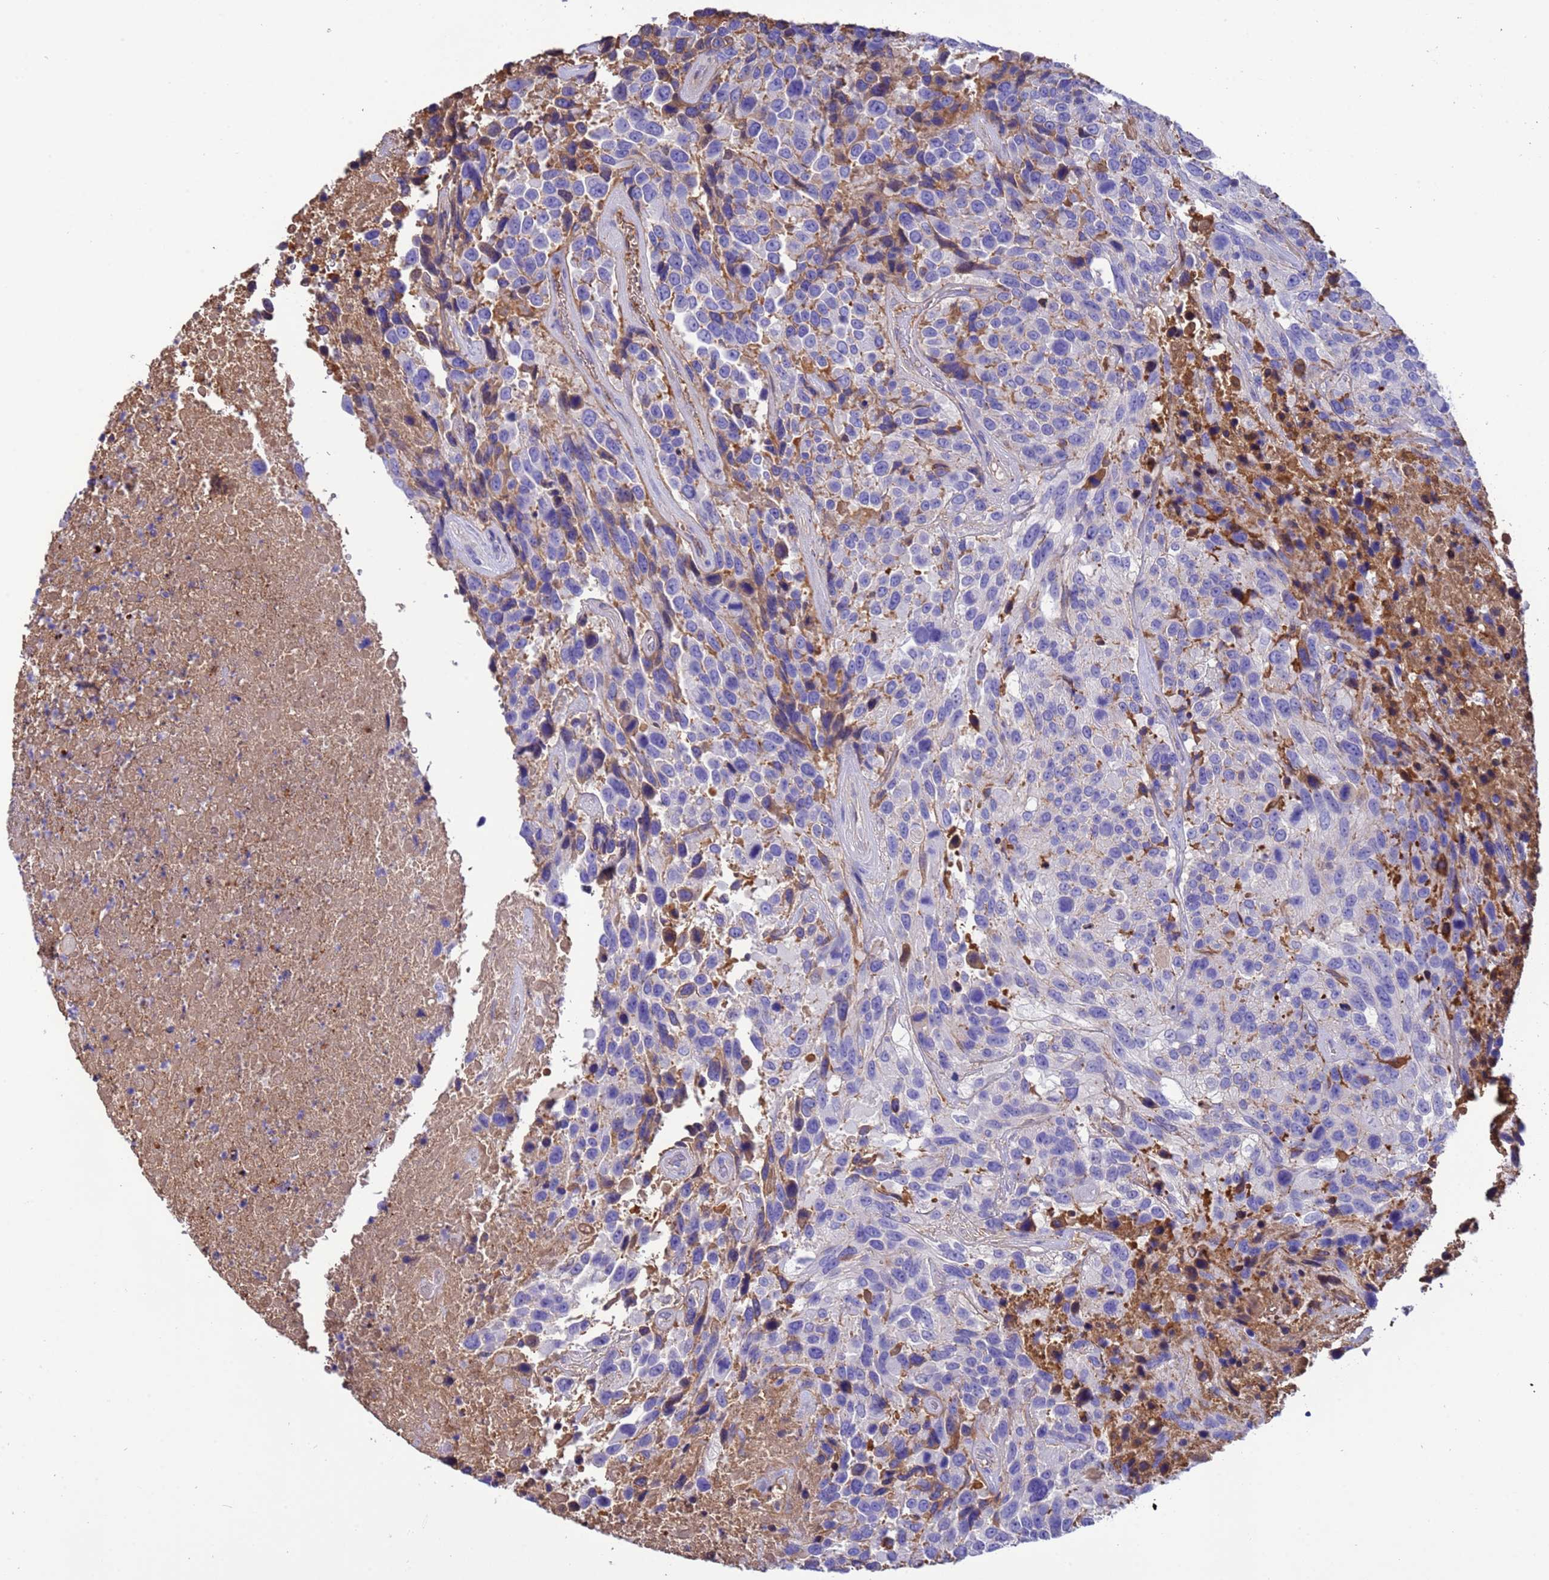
{"staining": {"intensity": "moderate", "quantity": "<25%", "location": "cytoplasmic/membranous"}, "tissue": "urothelial cancer", "cell_type": "Tumor cells", "image_type": "cancer", "snomed": [{"axis": "morphology", "description": "Urothelial carcinoma, High grade"}, {"axis": "topography", "description": "Urinary bladder"}], "caption": "Tumor cells demonstrate moderate cytoplasmic/membranous expression in about <25% of cells in urothelial cancer.", "gene": "H1-7", "patient": {"sex": "female", "age": 70}}